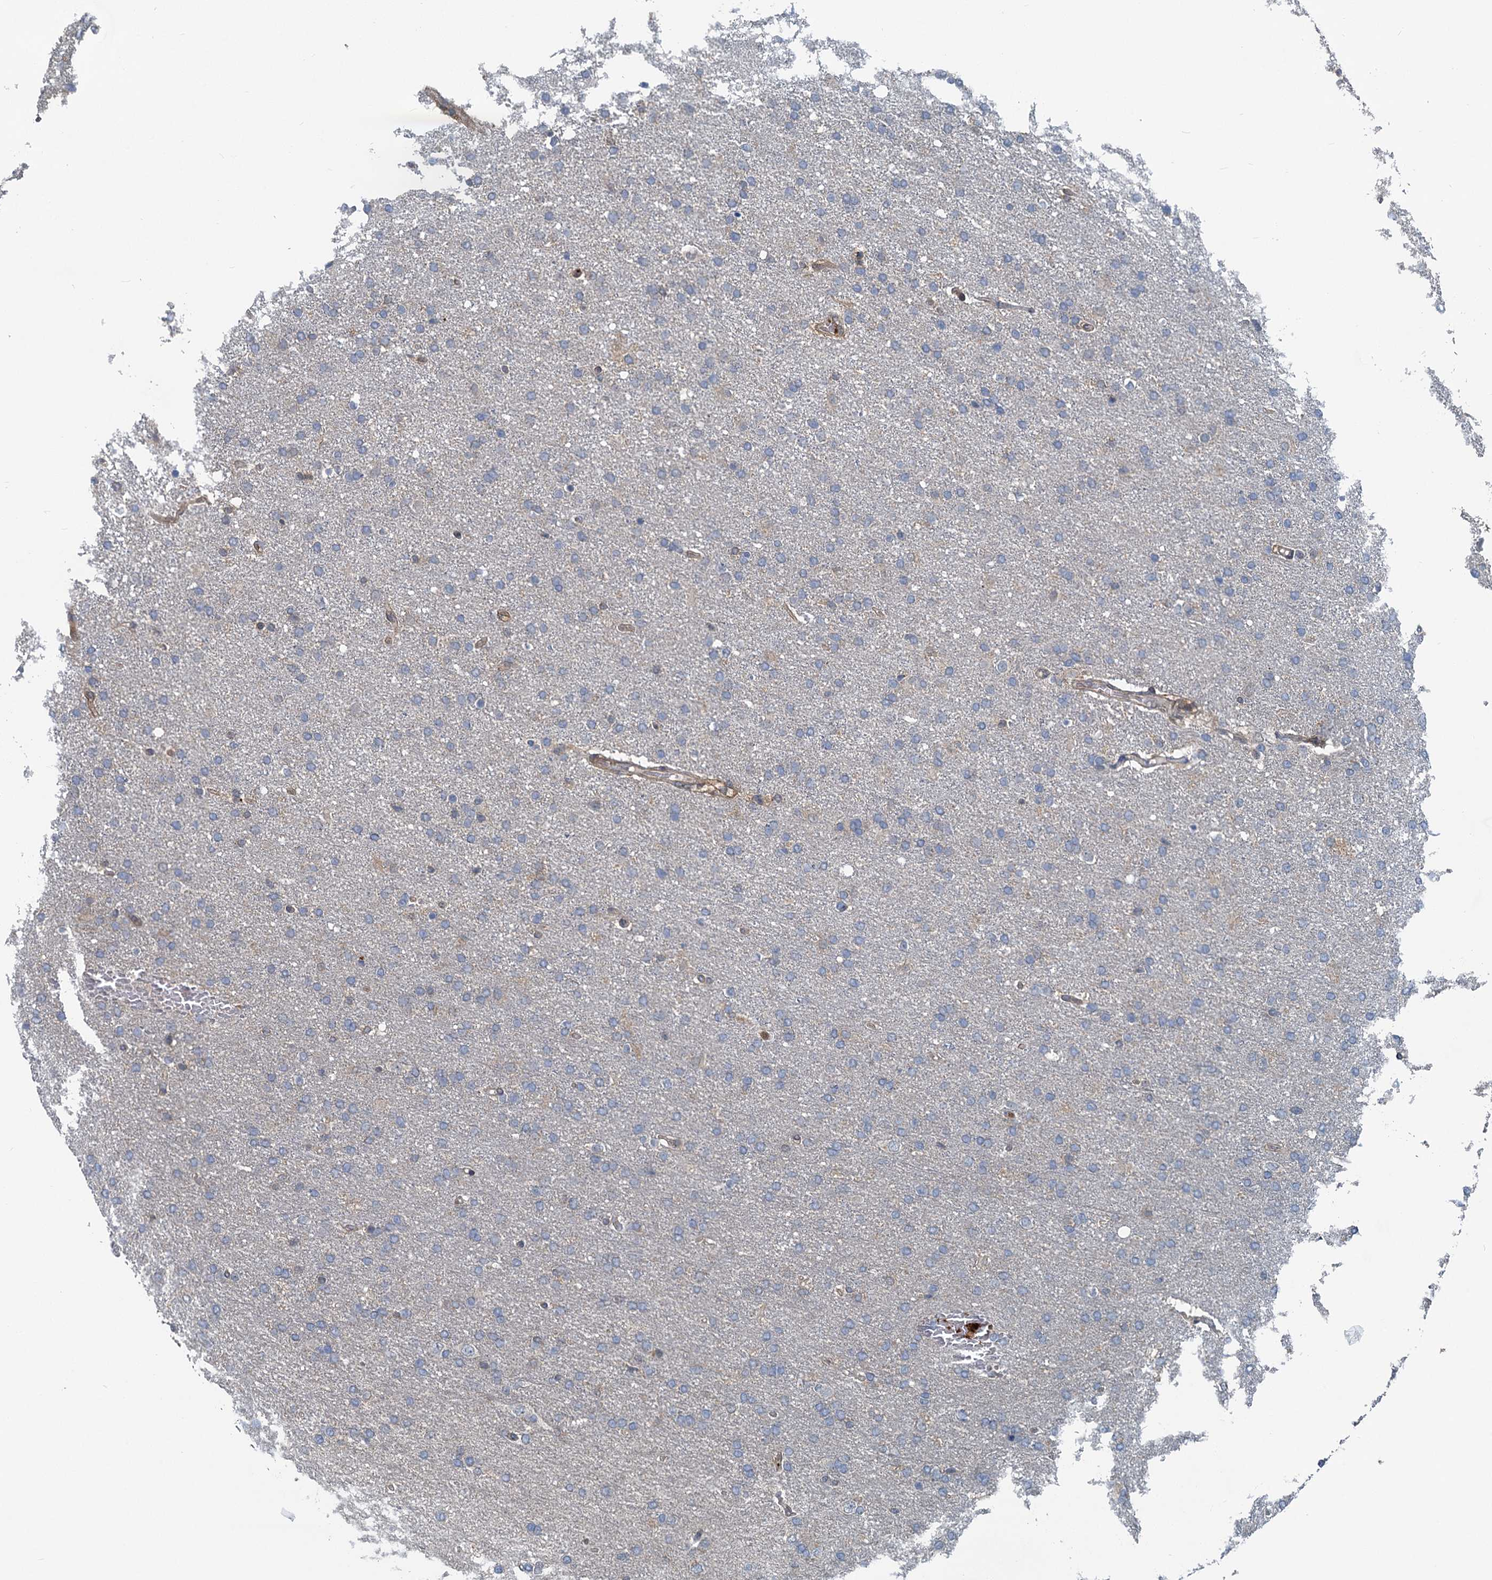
{"staining": {"intensity": "negative", "quantity": "none", "location": "none"}, "tissue": "glioma", "cell_type": "Tumor cells", "image_type": "cancer", "snomed": [{"axis": "morphology", "description": "Glioma, malignant, High grade"}, {"axis": "topography", "description": "Brain"}], "caption": "Tumor cells show no significant staining in malignant high-grade glioma.", "gene": "GCLM", "patient": {"sex": "male", "age": 72}}